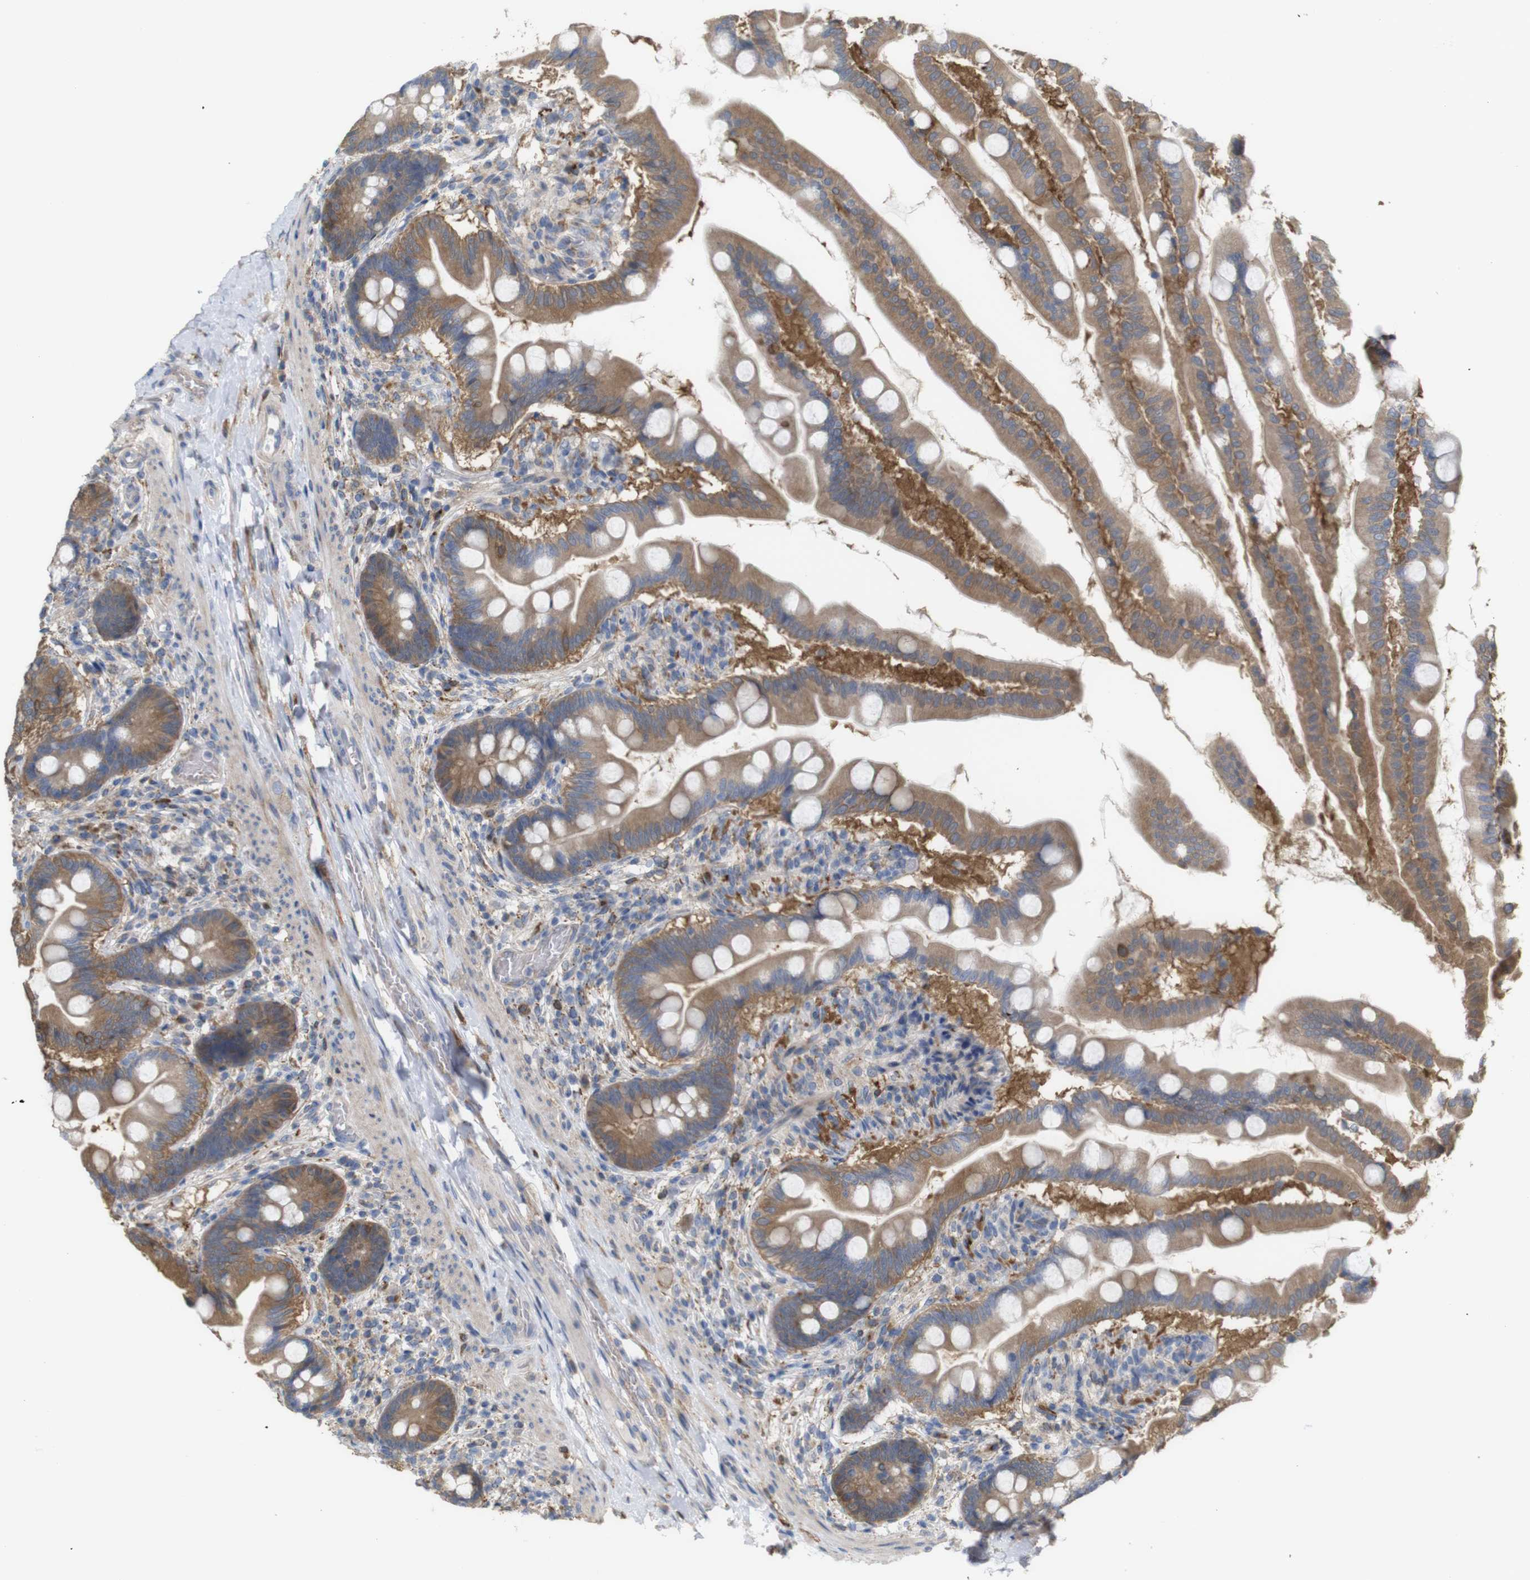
{"staining": {"intensity": "moderate", "quantity": ">75%", "location": "cytoplasmic/membranous"}, "tissue": "small intestine", "cell_type": "Glandular cells", "image_type": "normal", "snomed": [{"axis": "morphology", "description": "Normal tissue, NOS"}, {"axis": "topography", "description": "Small intestine"}], "caption": "Immunohistochemical staining of normal human small intestine reveals >75% levels of moderate cytoplasmic/membranous protein positivity in approximately >75% of glandular cells.", "gene": "PTPRR", "patient": {"sex": "female", "age": 56}}